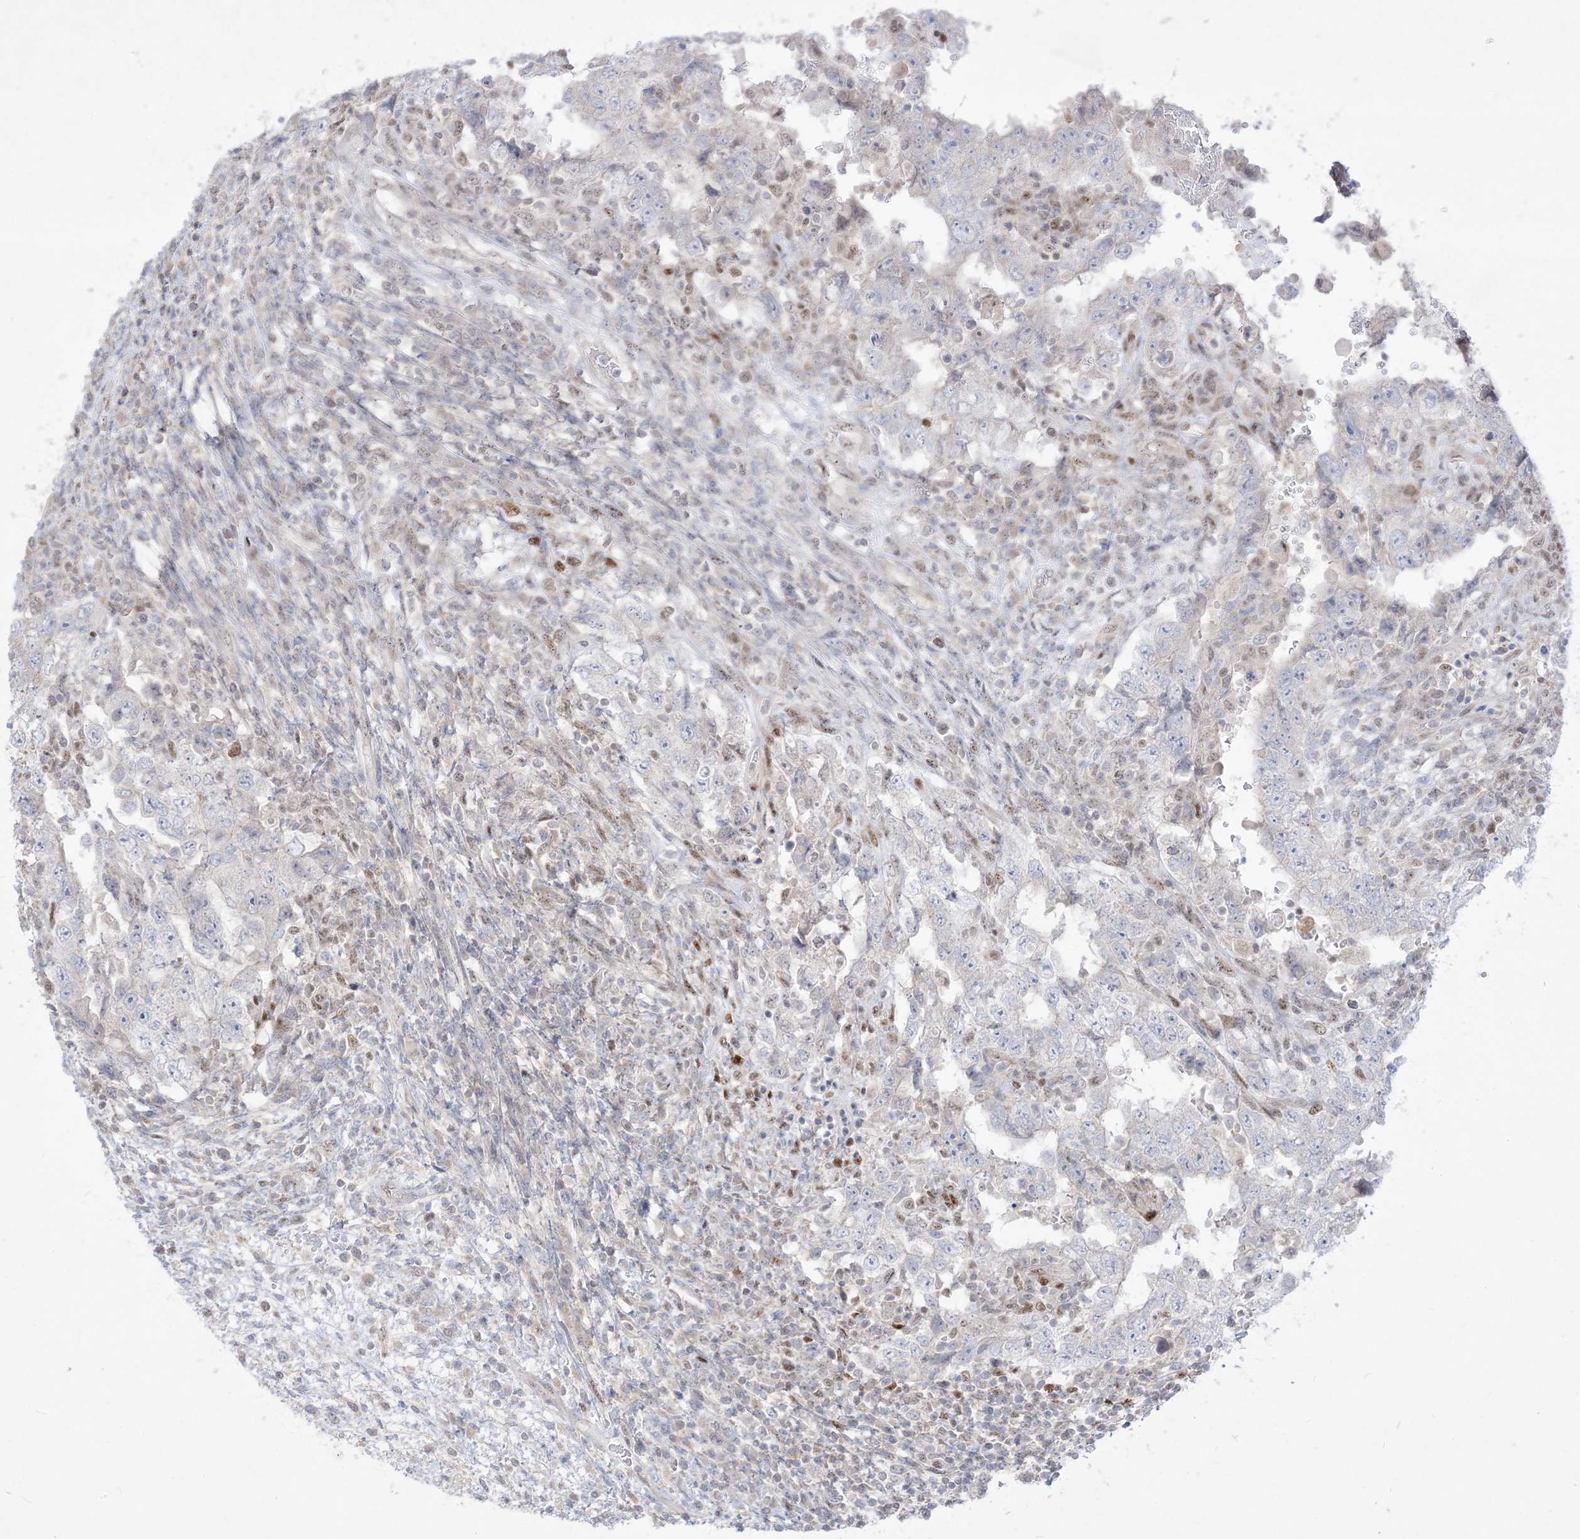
{"staining": {"intensity": "negative", "quantity": "none", "location": "none"}, "tissue": "testis cancer", "cell_type": "Tumor cells", "image_type": "cancer", "snomed": [{"axis": "morphology", "description": "Carcinoma, Embryonal, NOS"}, {"axis": "topography", "description": "Testis"}], "caption": "Testis cancer was stained to show a protein in brown. There is no significant staining in tumor cells.", "gene": "BHLHE40", "patient": {"sex": "male", "age": 26}}